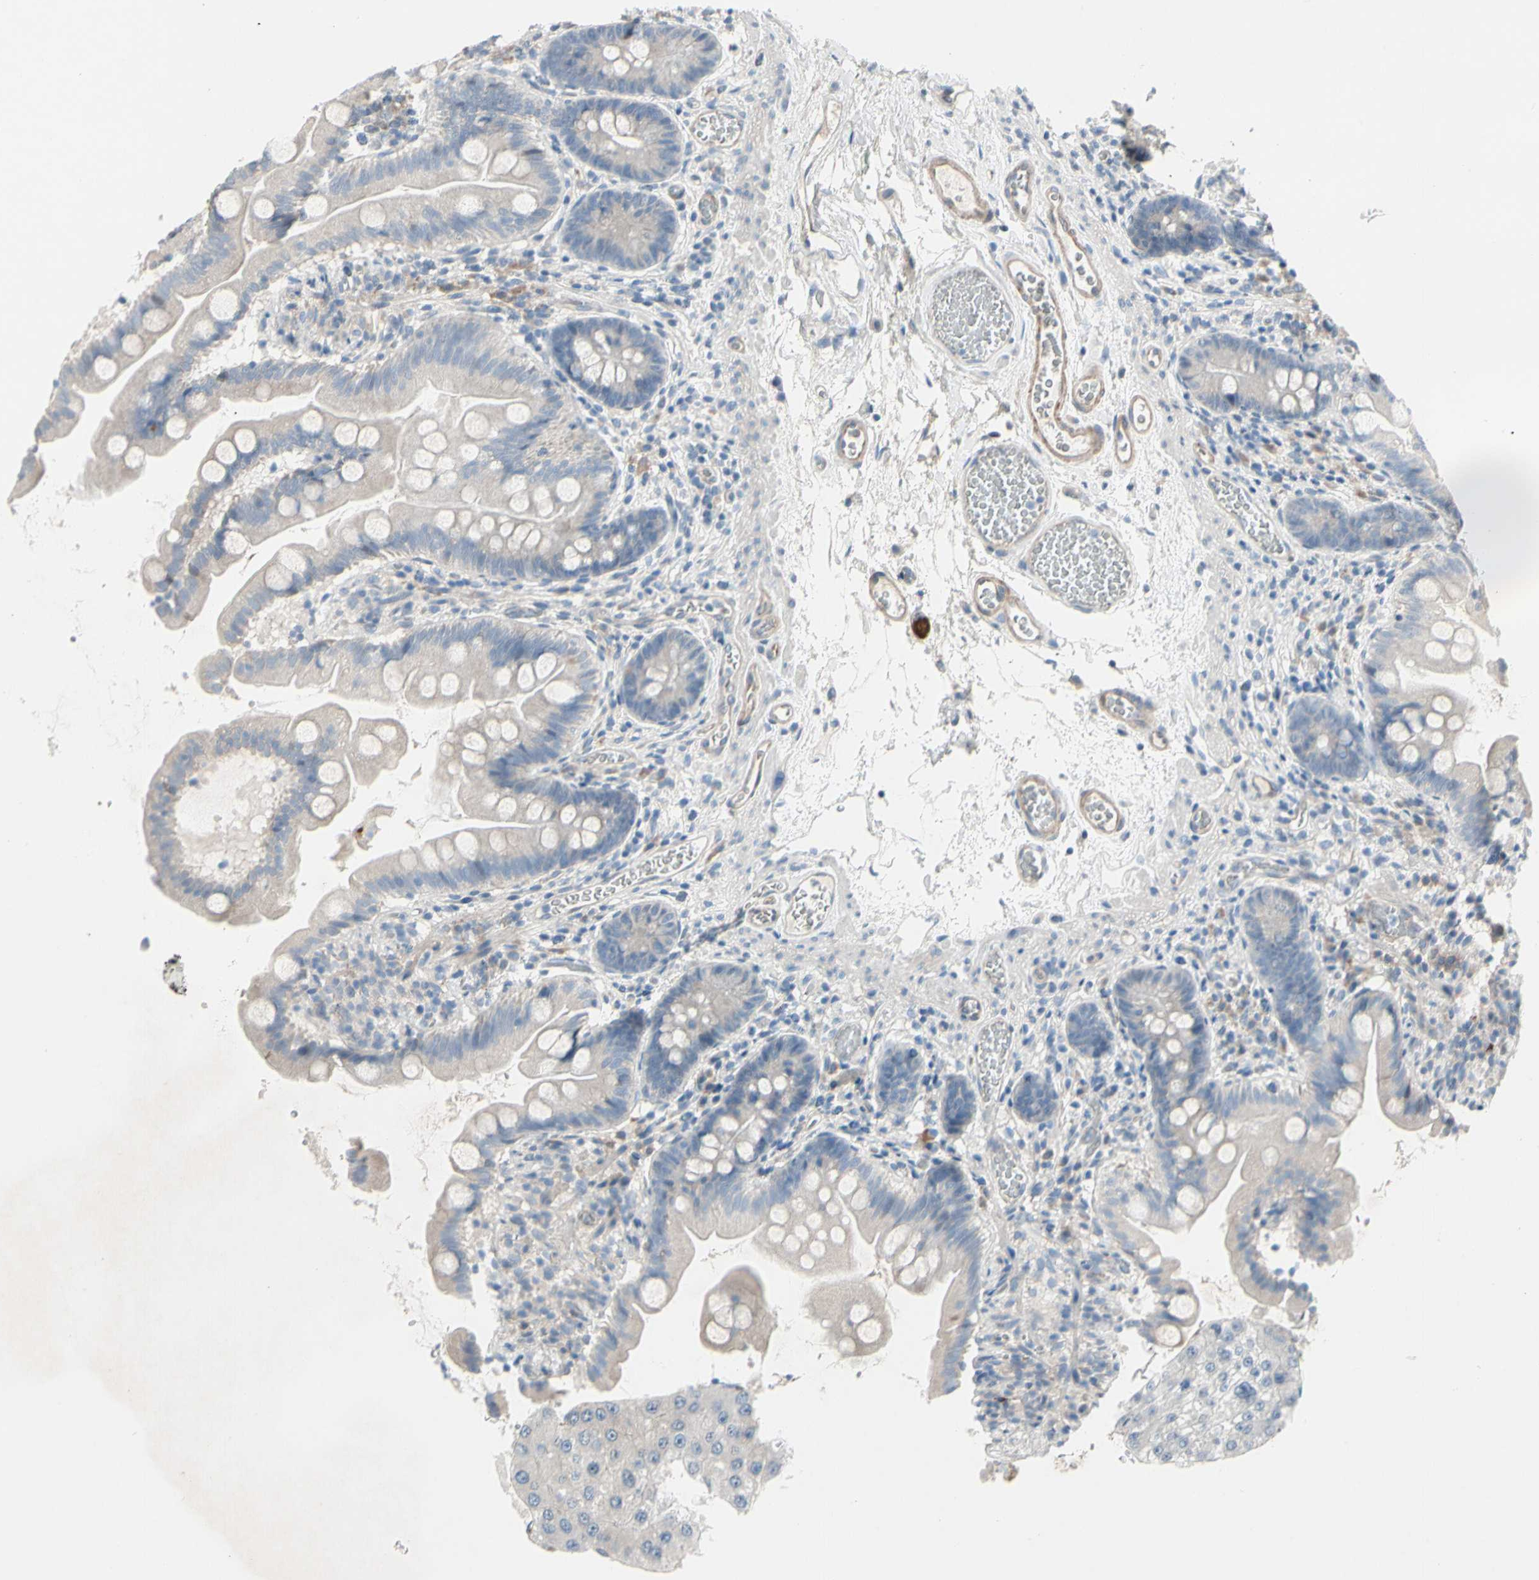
{"staining": {"intensity": "negative", "quantity": "none", "location": "none"}, "tissue": "small intestine", "cell_type": "Glandular cells", "image_type": "normal", "snomed": [{"axis": "morphology", "description": "Normal tissue, NOS"}, {"axis": "topography", "description": "Small intestine"}], "caption": "Unremarkable small intestine was stained to show a protein in brown. There is no significant expression in glandular cells.", "gene": "MAP2", "patient": {"sex": "female", "age": 56}}